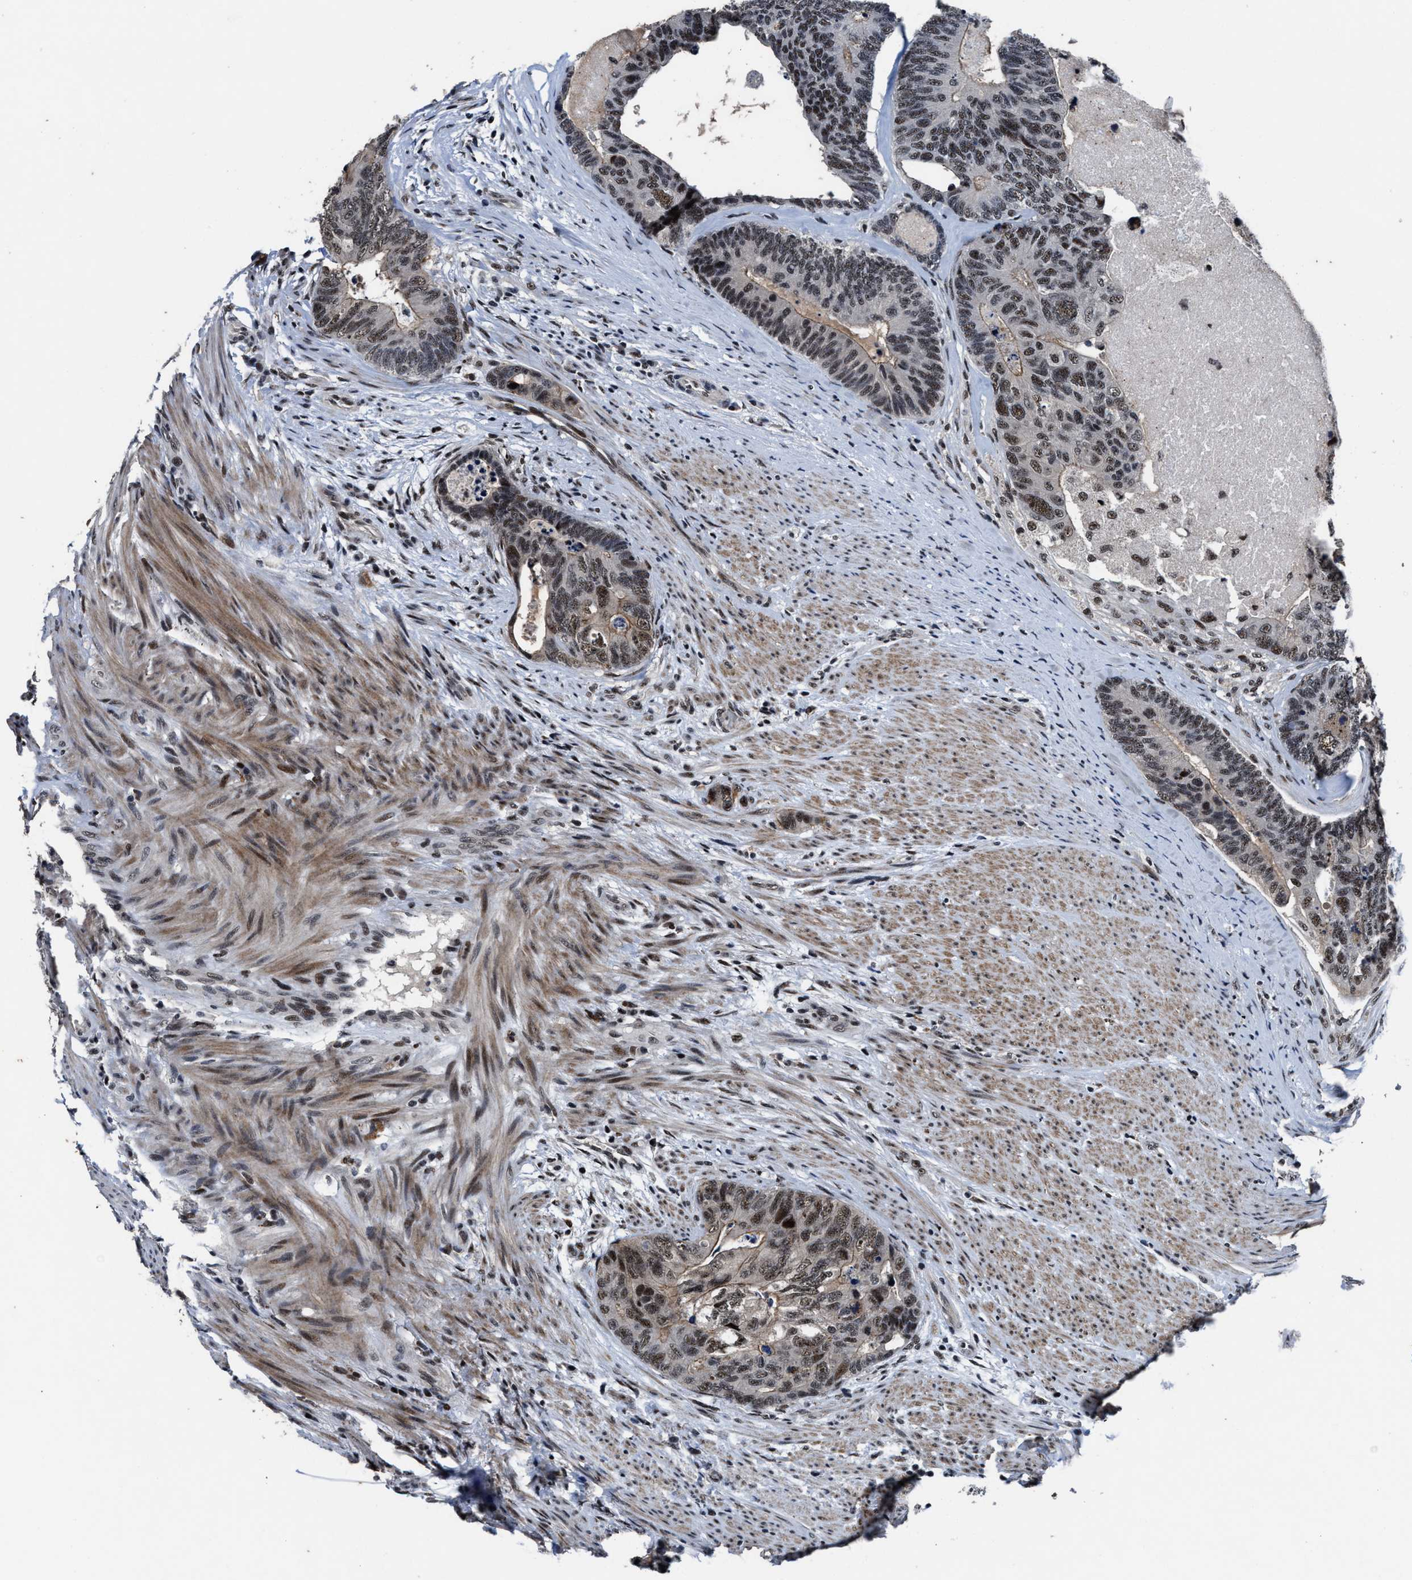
{"staining": {"intensity": "weak", "quantity": ">75%", "location": "nuclear"}, "tissue": "colorectal cancer", "cell_type": "Tumor cells", "image_type": "cancer", "snomed": [{"axis": "morphology", "description": "Adenocarcinoma, NOS"}, {"axis": "topography", "description": "Colon"}], "caption": "Brown immunohistochemical staining in human adenocarcinoma (colorectal) exhibits weak nuclear positivity in approximately >75% of tumor cells.", "gene": "ZNF233", "patient": {"sex": "female", "age": 67}}